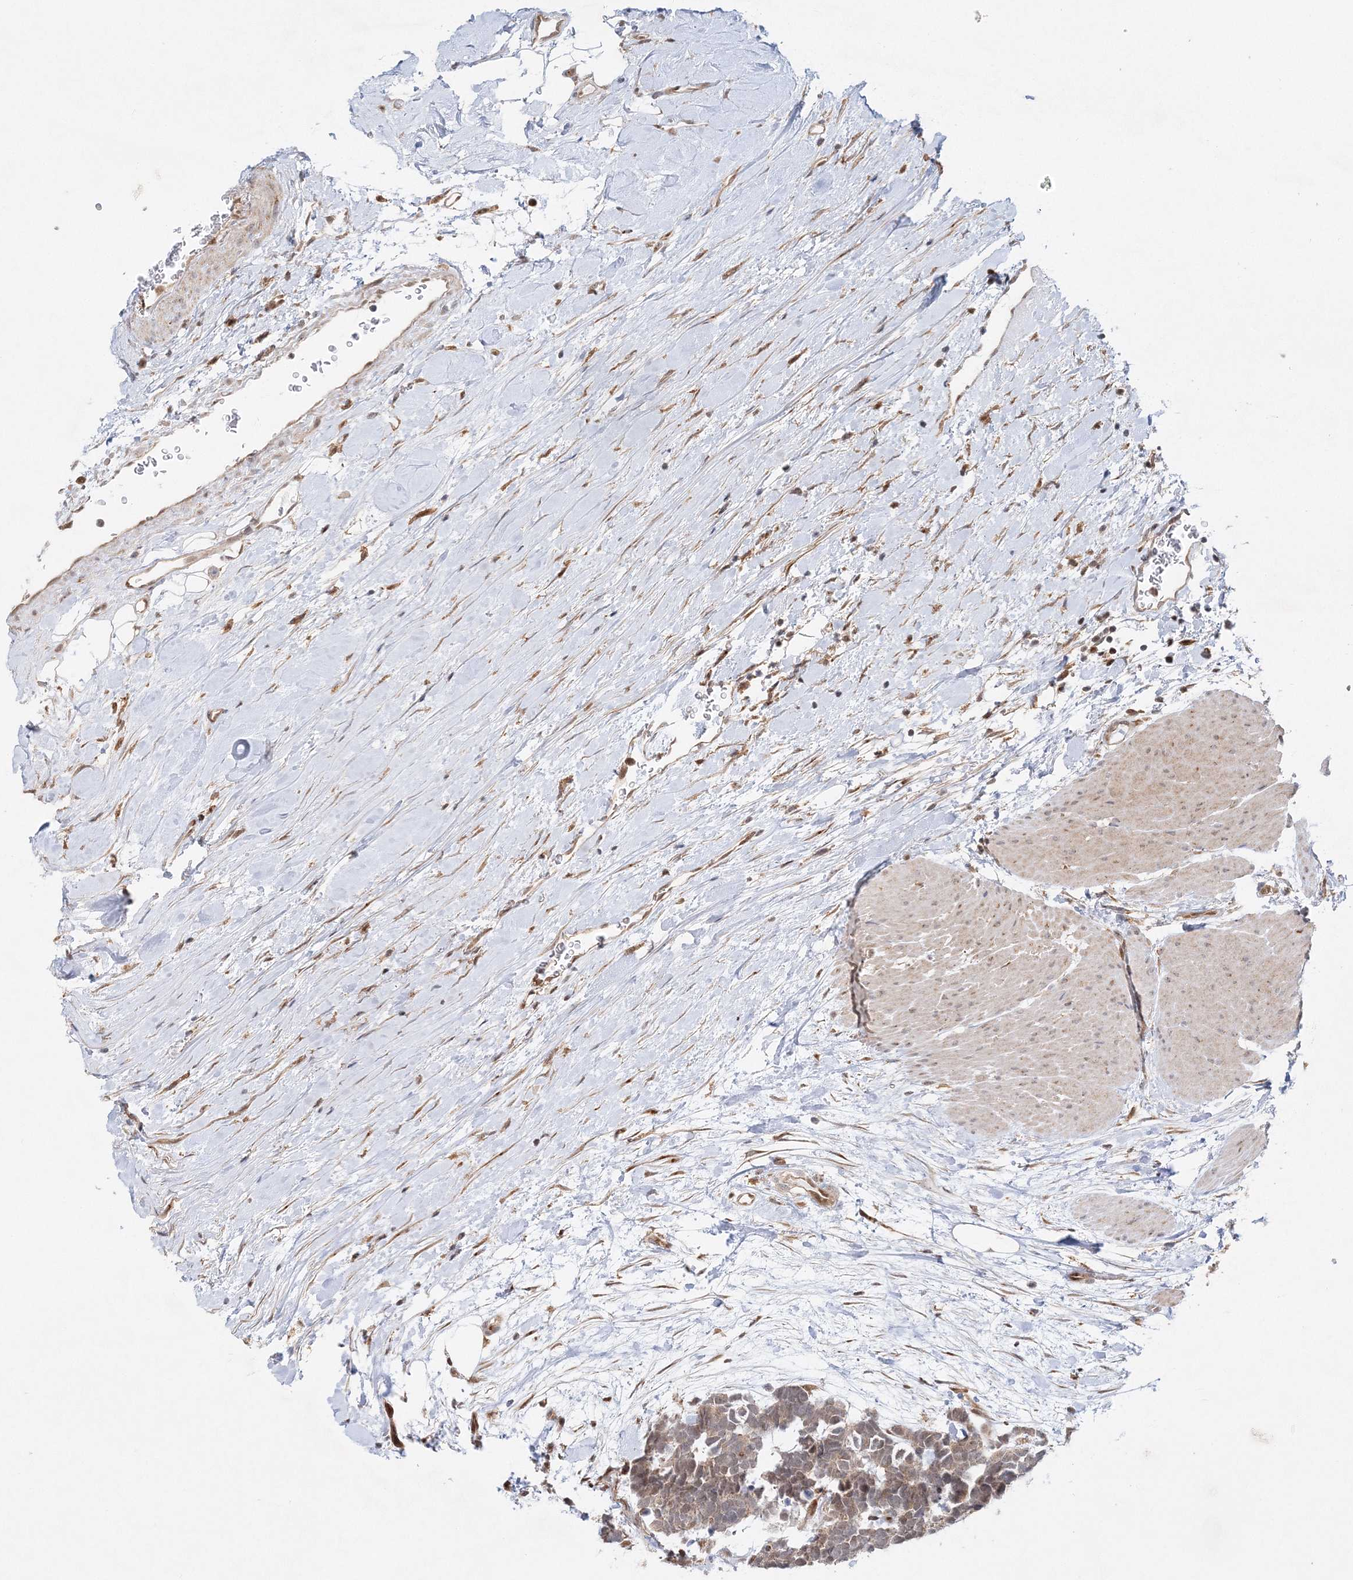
{"staining": {"intensity": "weak", "quantity": ">75%", "location": "cytoplasmic/membranous"}, "tissue": "carcinoid", "cell_type": "Tumor cells", "image_type": "cancer", "snomed": [{"axis": "morphology", "description": "Carcinoma, NOS"}, {"axis": "morphology", "description": "Carcinoid, malignant, NOS"}, {"axis": "topography", "description": "Urinary bladder"}], "caption": "High-power microscopy captured an IHC image of carcinoma, revealing weak cytoplasmic/membranous staining in approximately >75% of tumor cells.", "gene": "RAB11FIP2", "patient": {"sex": "male", "age": 57}}